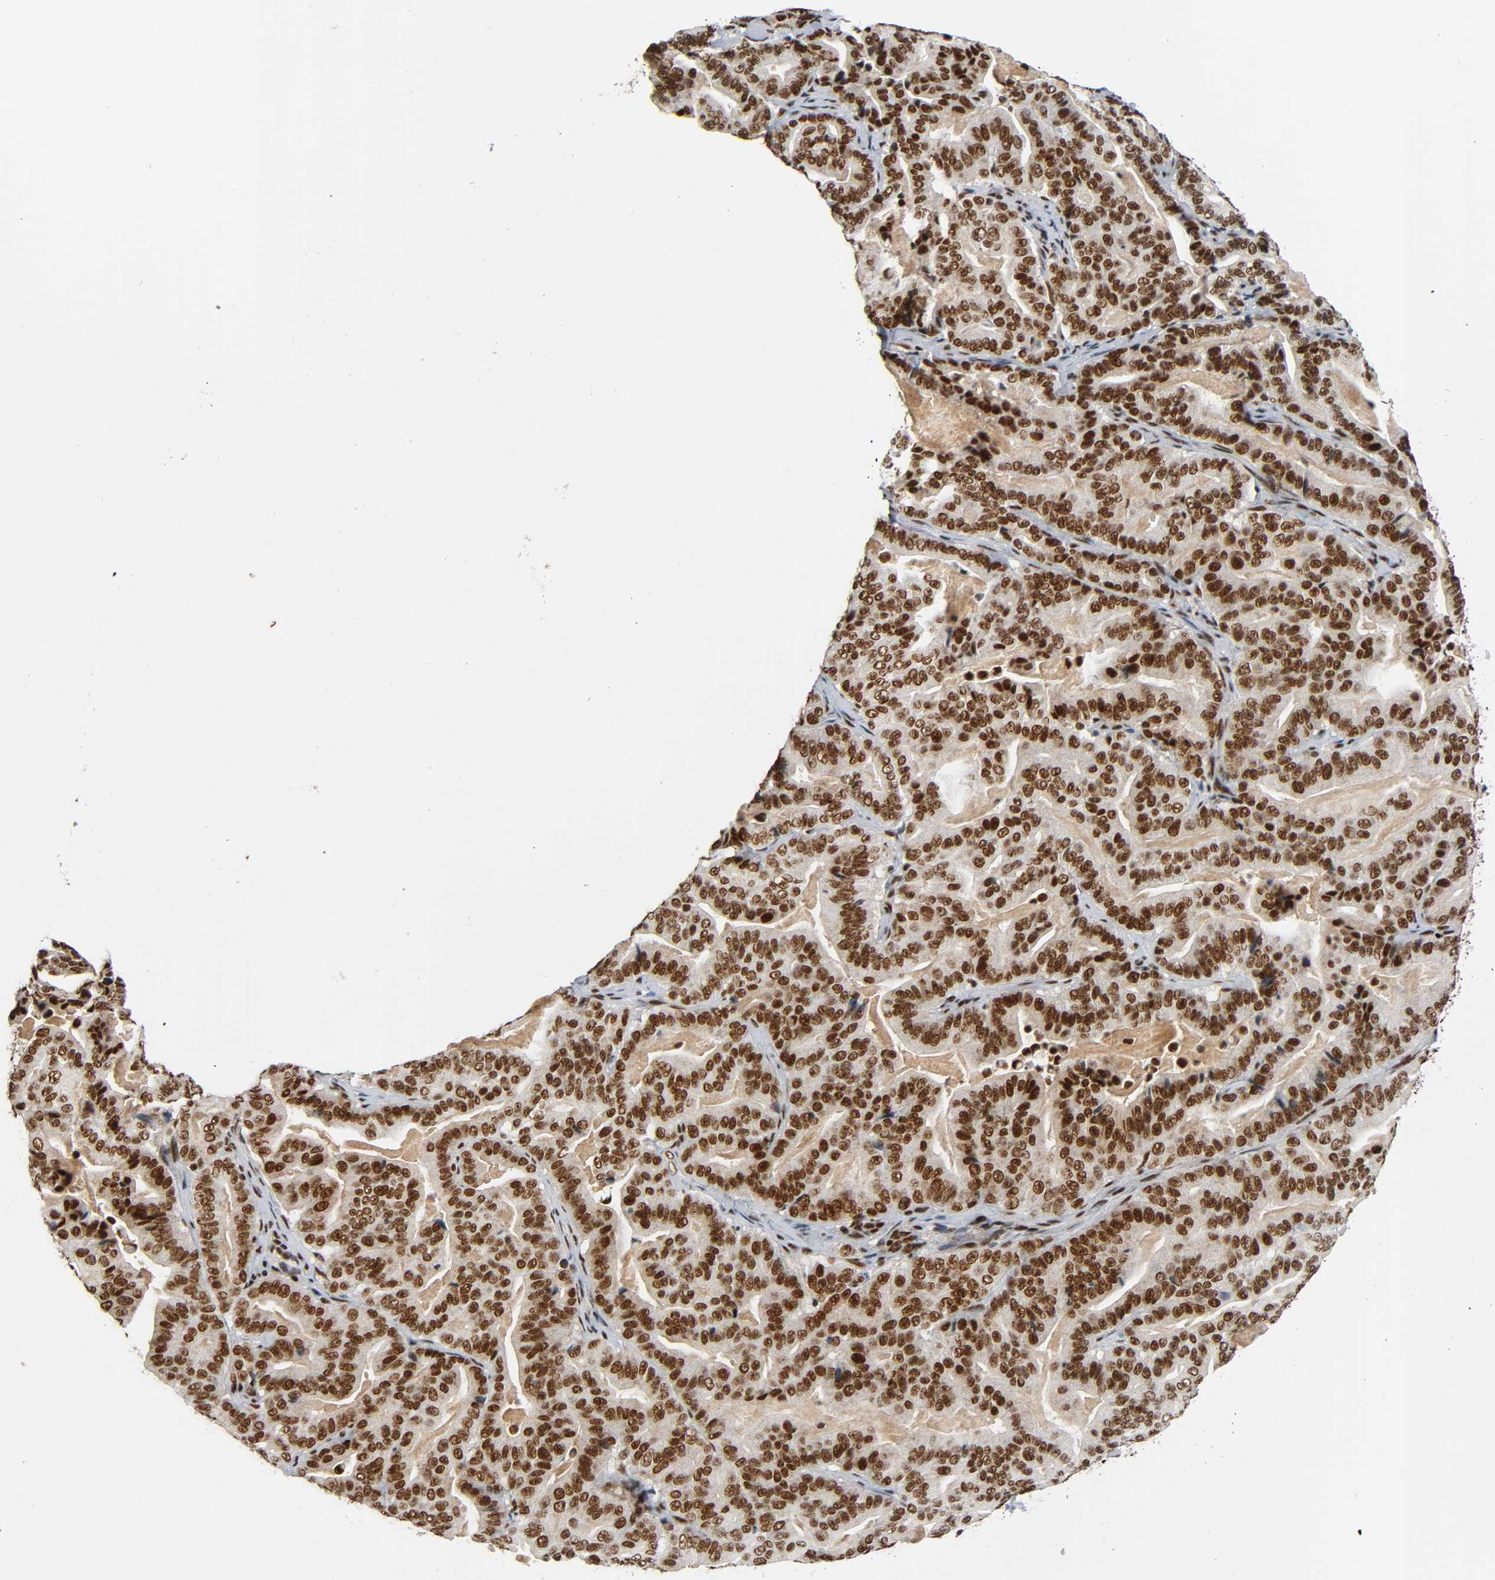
{"staining": {"intensity": "strong", "quantity": ">75%", "location": "nuclear"}, "tissue": "pancreatic cancer", "cell_type": "Tumor cells", "image_type": "cancer", "snomed": [{"axis": "morphology", "description": "Adenocarcinoma, NOS"}, {"axis": "topography", "description": "Pancreas"}], "caption": "Immunohistochemical staining of pancreatic adenocarcinoma shows high levels of strong nuclear positivity in approximately >75% of tumor cells. Nuclei are stained in blue.", "gene": "CDK9", "patient": {"sex": "male", "age": 63}}